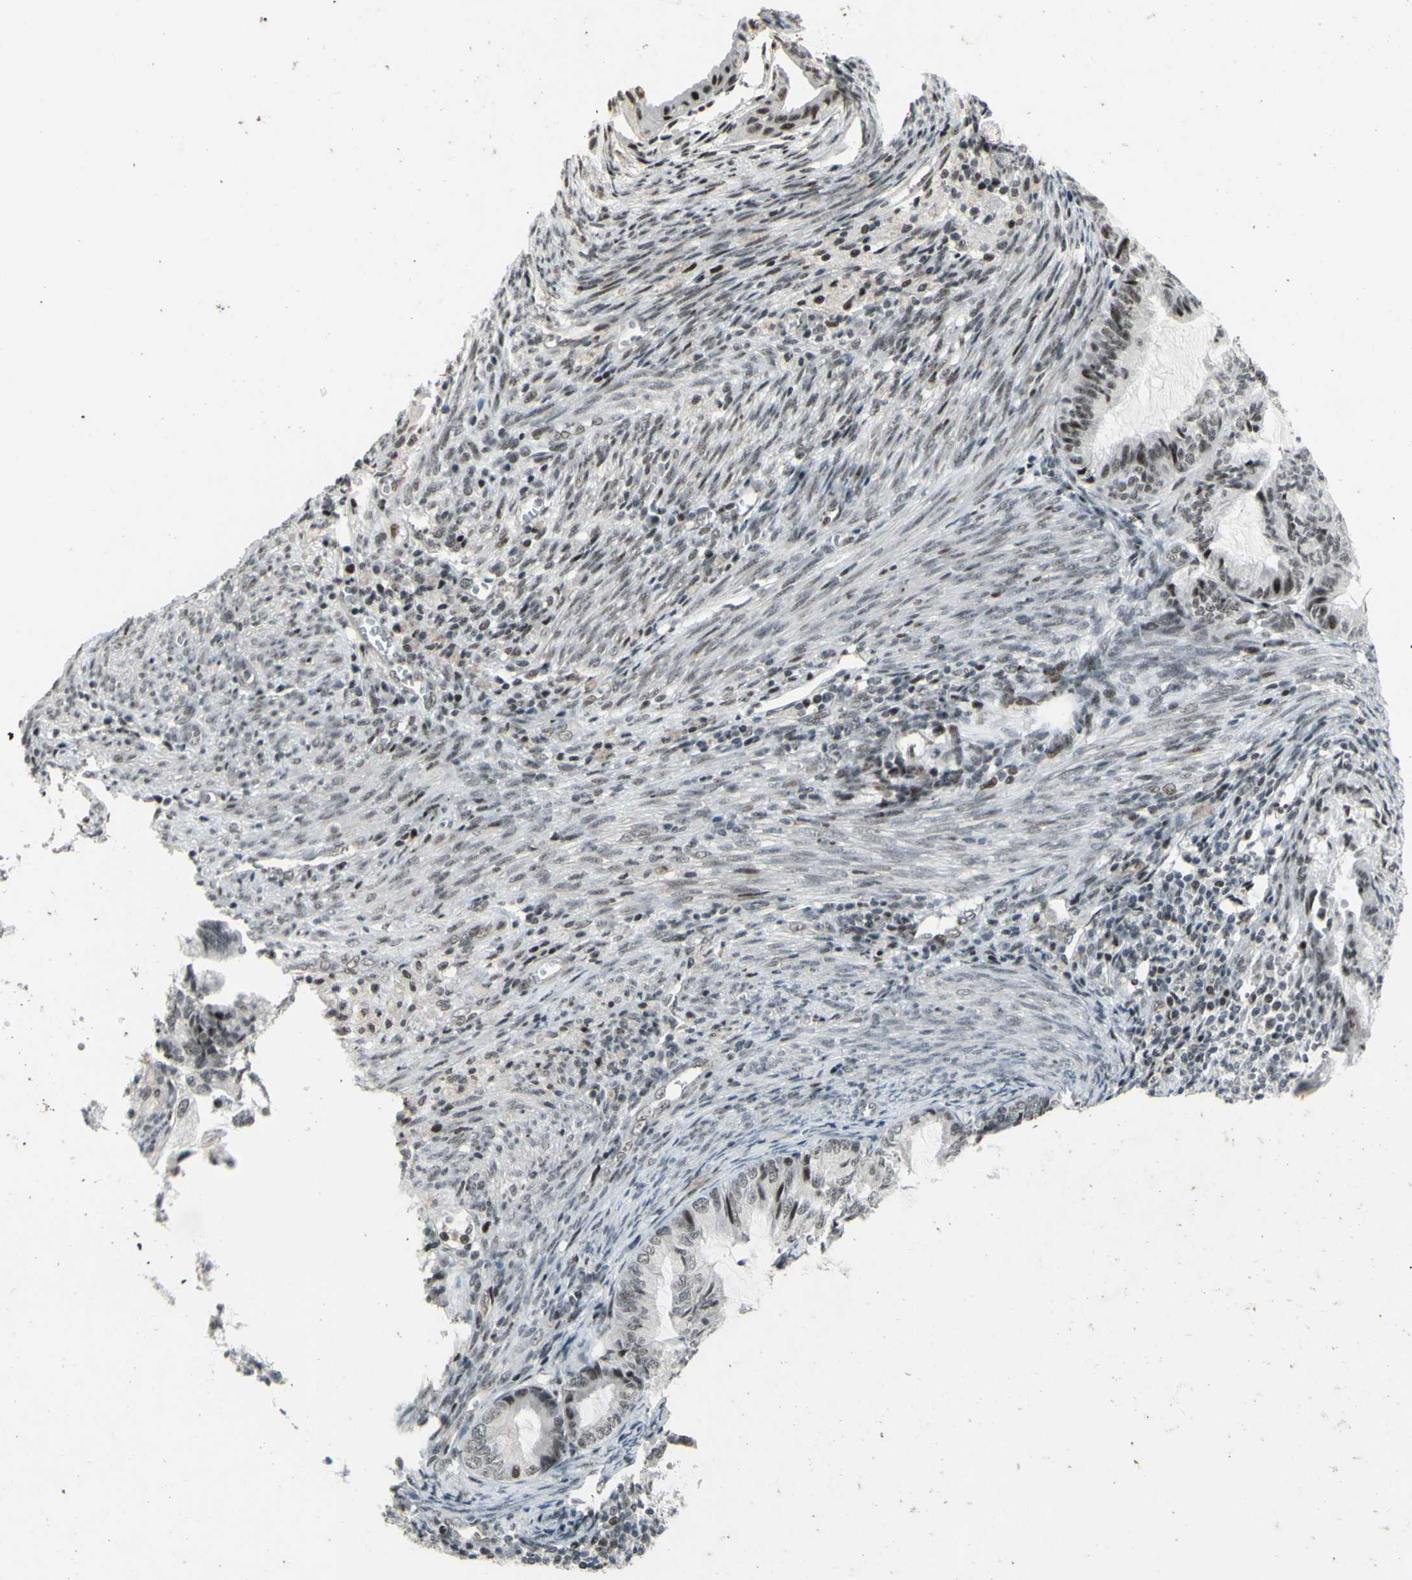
{"staining": {"intensity": "weak", "quantity": "<25%", "location": "nuclear"}, "tissue": "cervical cancer", "cell_type": "Tumor cells", "image_type": "cancer", "snomed": [{"axis": "morphology", "description": "Normal tissue, NOS"}, {"axis": "morphology", "description": "Adenocarcinoma, NOS"}, {"axis": "topography", "description": "Cervix"}, {"axis": "topography", "description": "Endometrium"}], "caption": "High power microscopy image of an IHC image of cervical cancer (adenocarcinoma), revealing no significant staining in tumor cells.", "gene": "SUPT6H", "patient": {"sex": "female", "age": 86}}